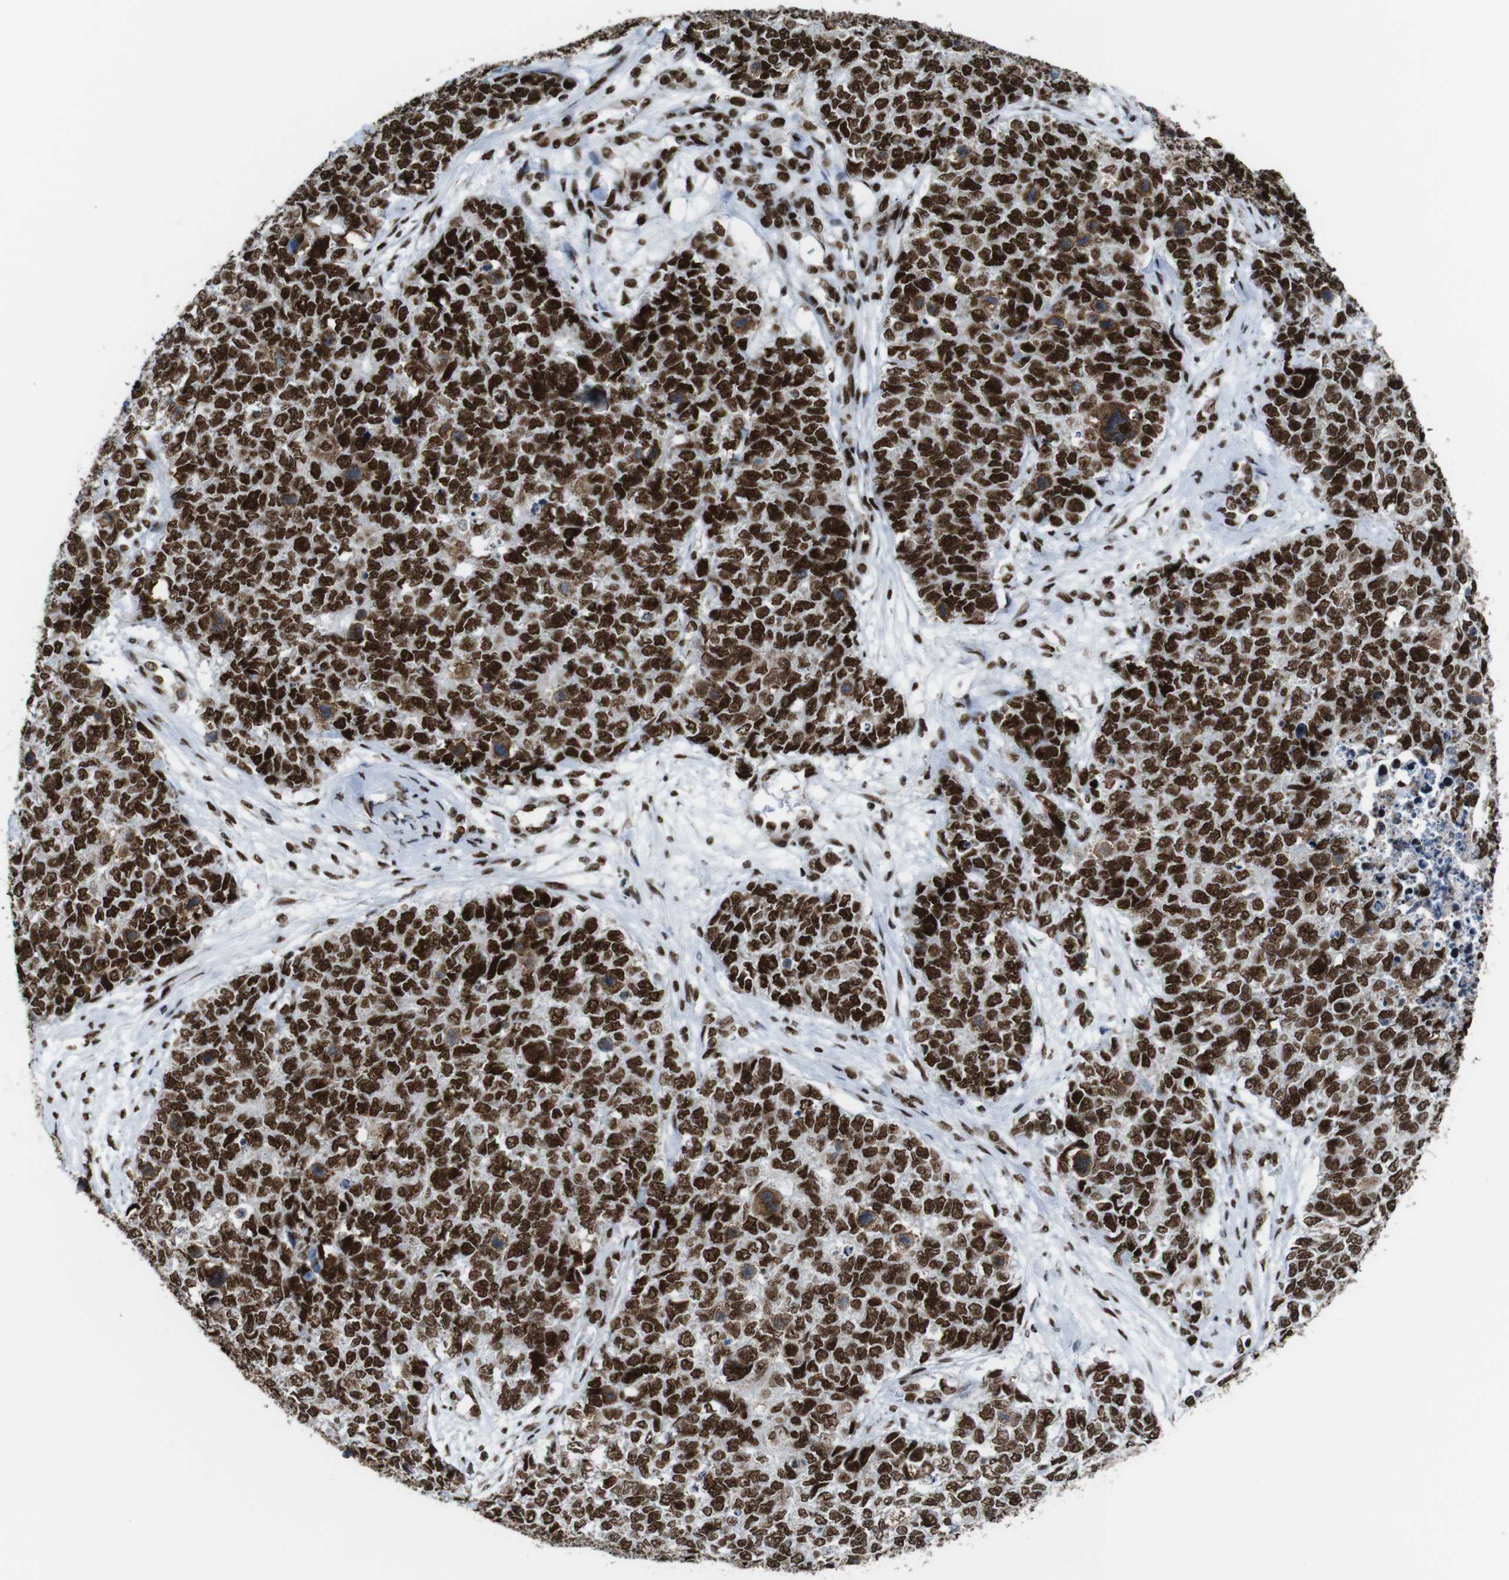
{"staining": {"intensity": "strong", "quantity": ">75%", "location": "nuclear"}, "tissue": "cervical cancer", "cell_type": "Tumor cells", "image_type": "cancer", "snomed": [{"axis": "morphology", "description": "Squamous cell carcinoma, NOS"}, {"axis": "topography", "description": "Cervix"}], "caption": "IHC (DAB) staining of cervical cancer exhibits strong nuclear protein positivity in about >75% of tumor cells. Immunohistochemistry stains the protein of interest in brown and the nuclei are stained blue.", "gene": "ROMO1", "patient": {"sex": "female", "age": 63}}